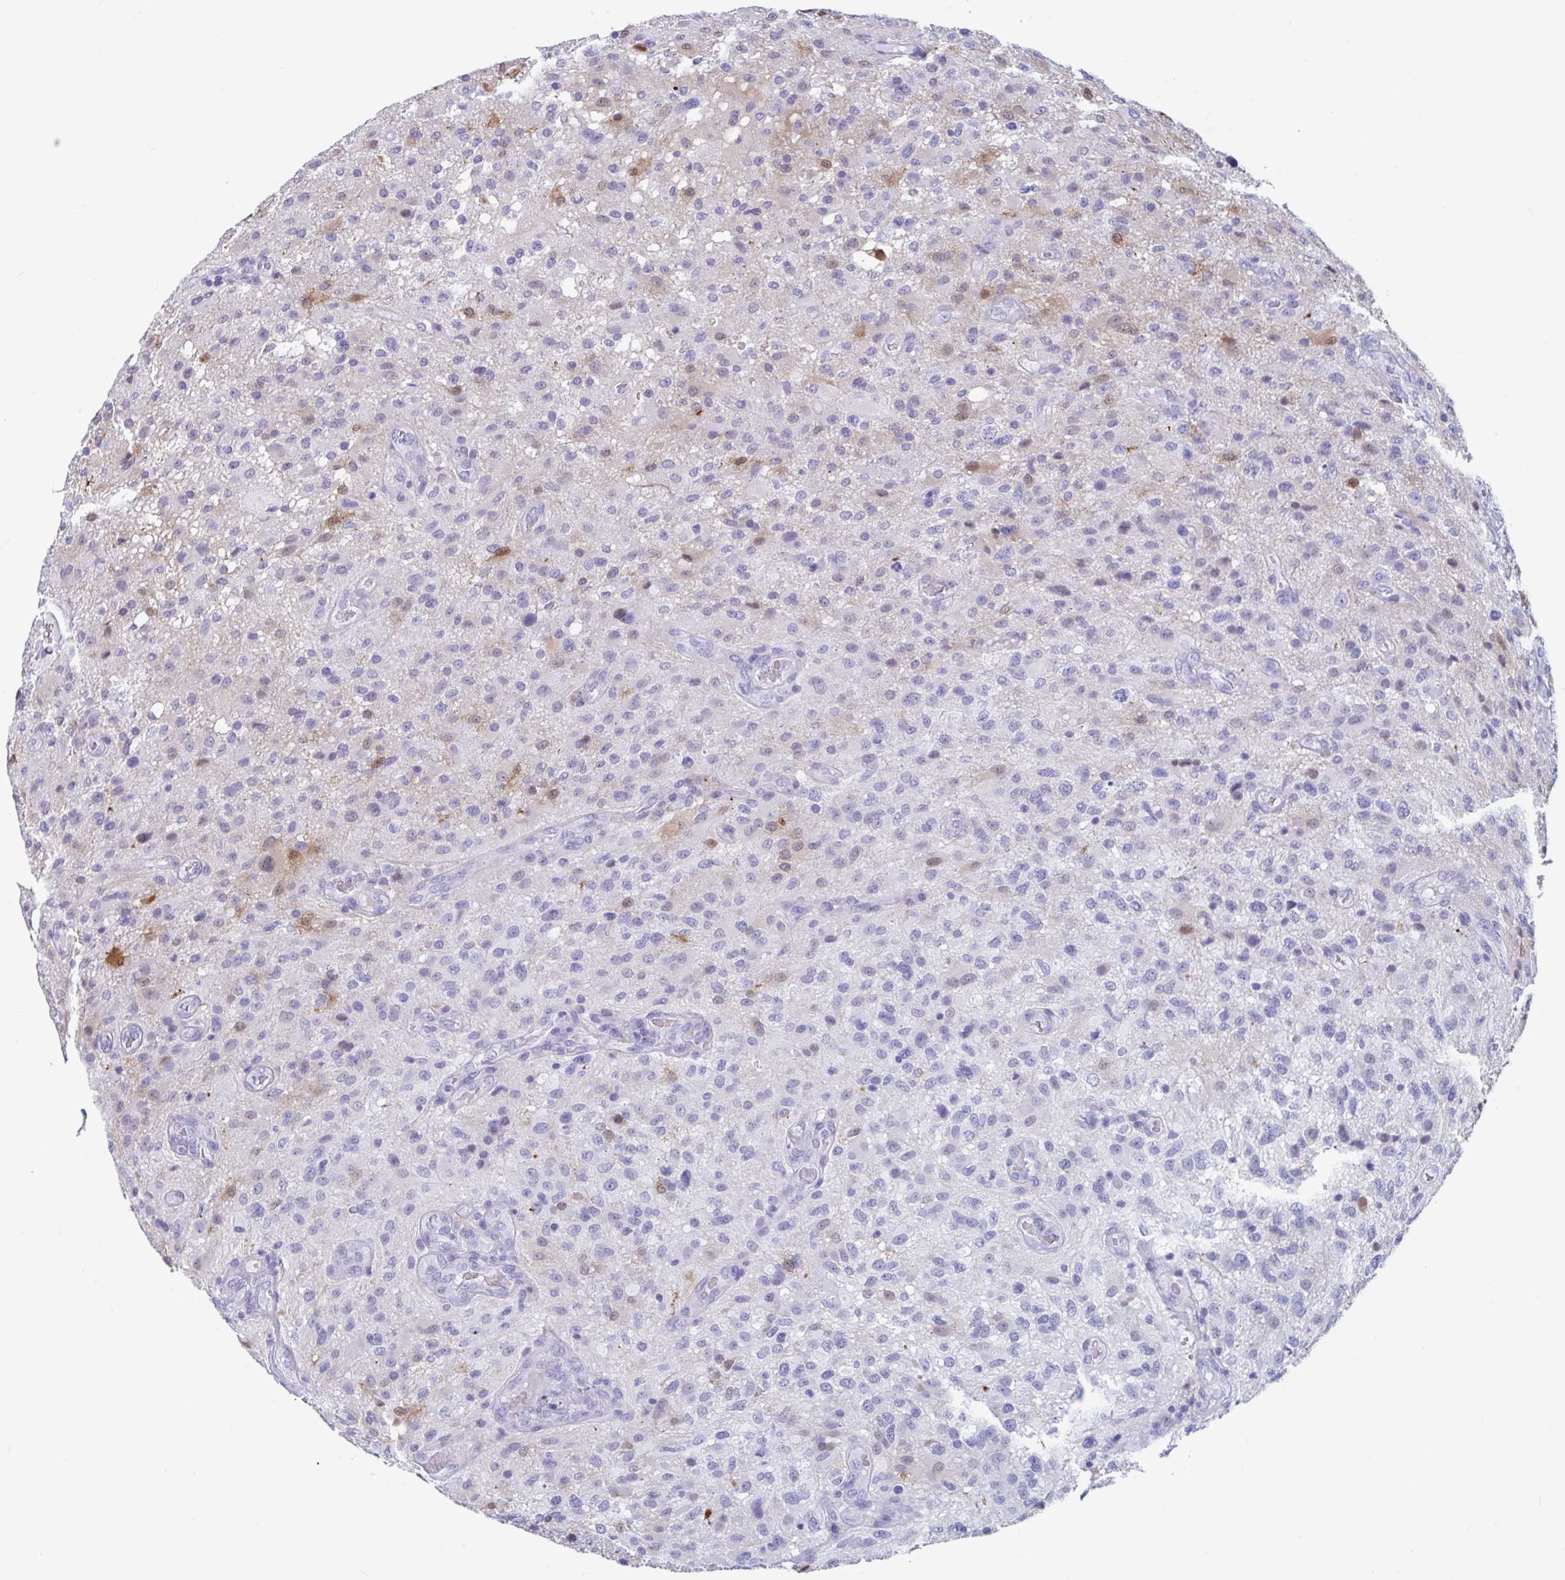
{"staining": {"intensity": "weak", "quantity": "<25%", "location": "cytoplasmic/membranous,nuclear"}, "tissue": "glioma", "cell_type": "Tumor cells", "image_type": "cancer", "snomed": [{"axis": "morphology", "description": "Glioma, malignant, High grade"}, {"axis": "topography", "description": "Brain"}], "caption": "An immunohistochemistry image of glioma is shown. There is no staining in tumor cells of glioma.", "gene": "GKN2", "patient": {"sex": "male", "age": 53}}